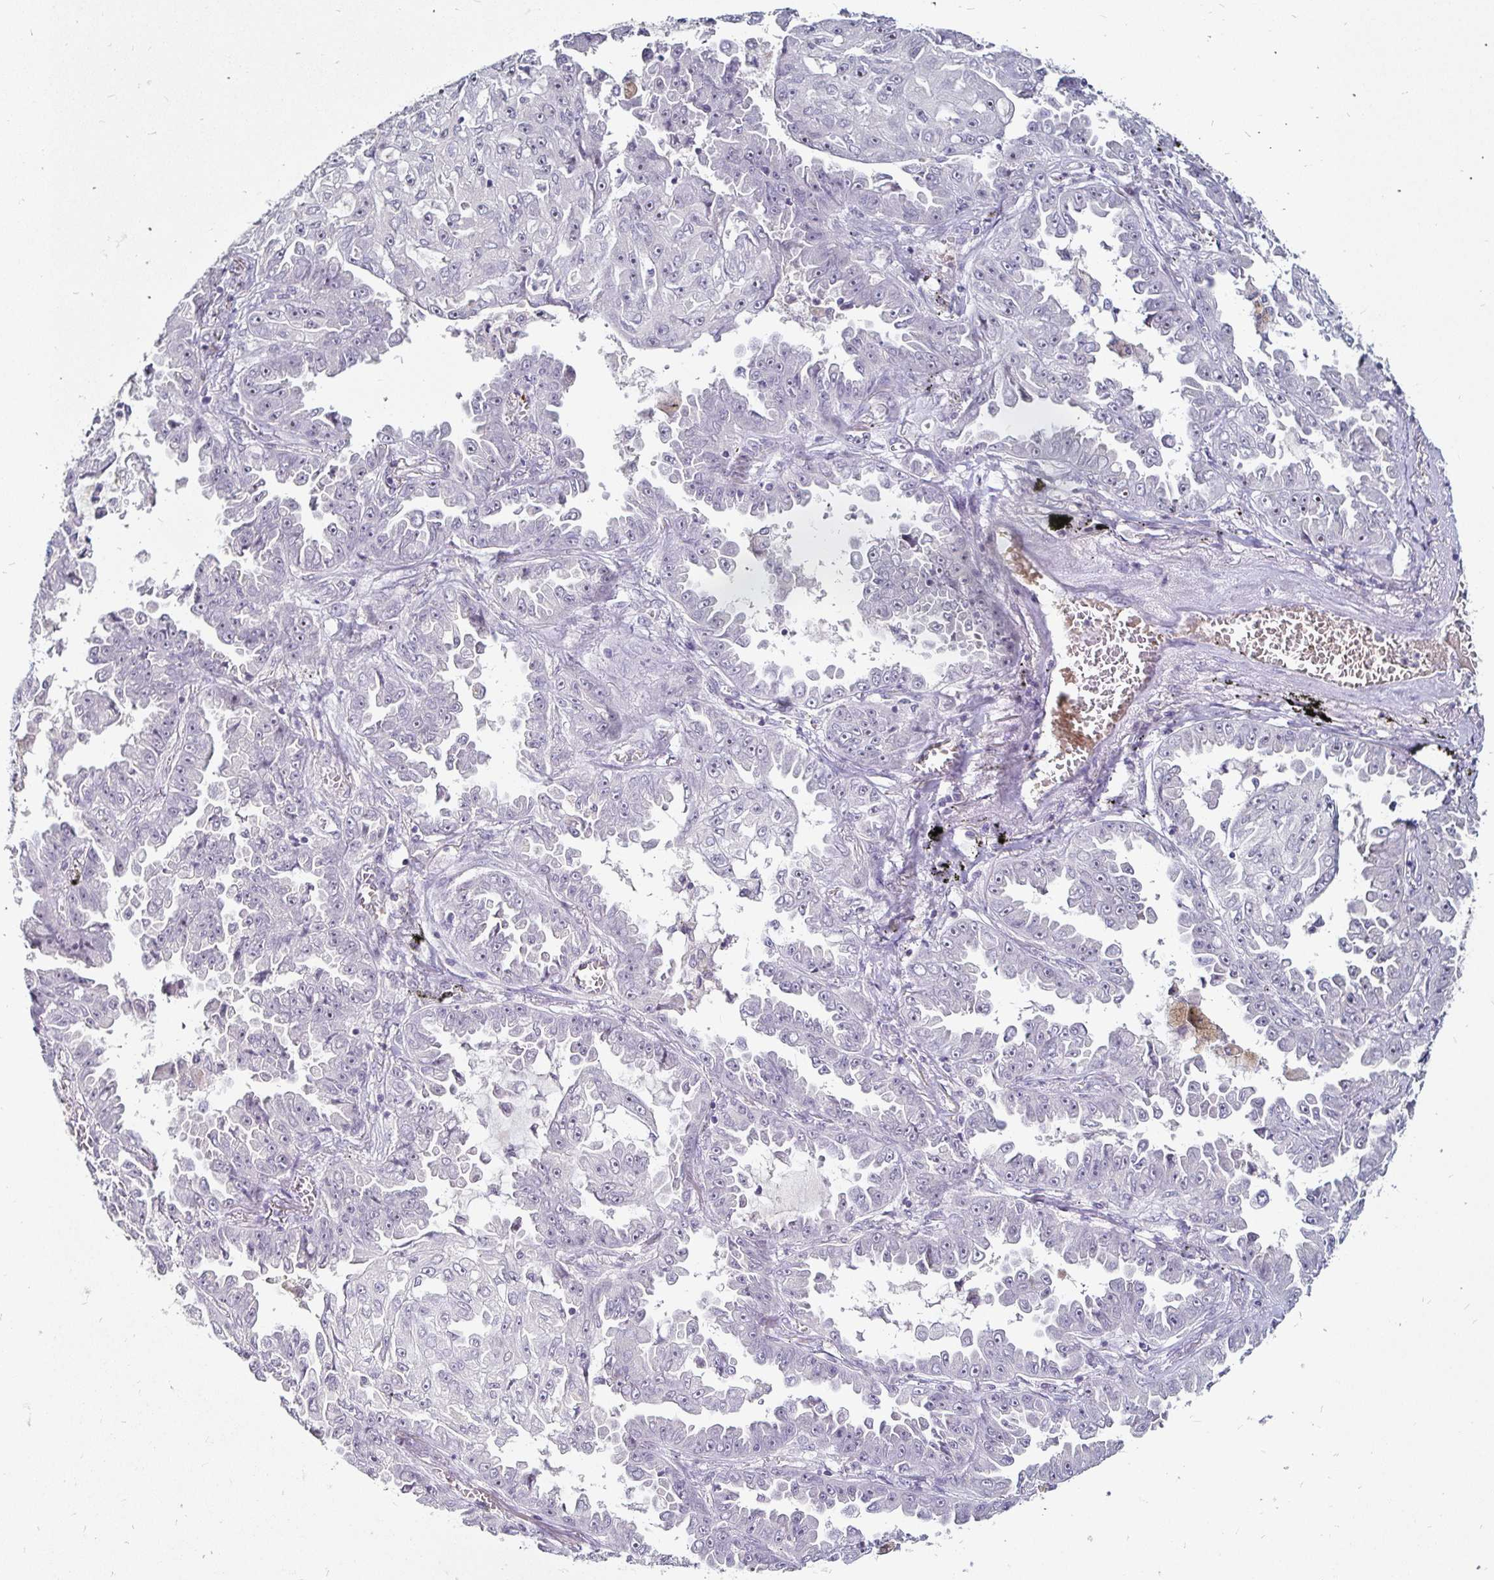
{"staining": {"intensity": "negative", "quantity": "none", "location": "none"}, "tissue": "lung cancer", "cell_type": "Tumor cells", "image_type": "cancer", "snomed": [{"axis": "morphology", "description": "Adenocarcinoma, NOS"}, {"axis": "topography", "description": "Lung"}], "caption": "Immunohistochemistry (IHC) of human lung cancer (adenocarcinoma) demonstrates no expression in tumor cells.", "gene": "FAIM2", "patient": {"sex": "female", "age": 52}}